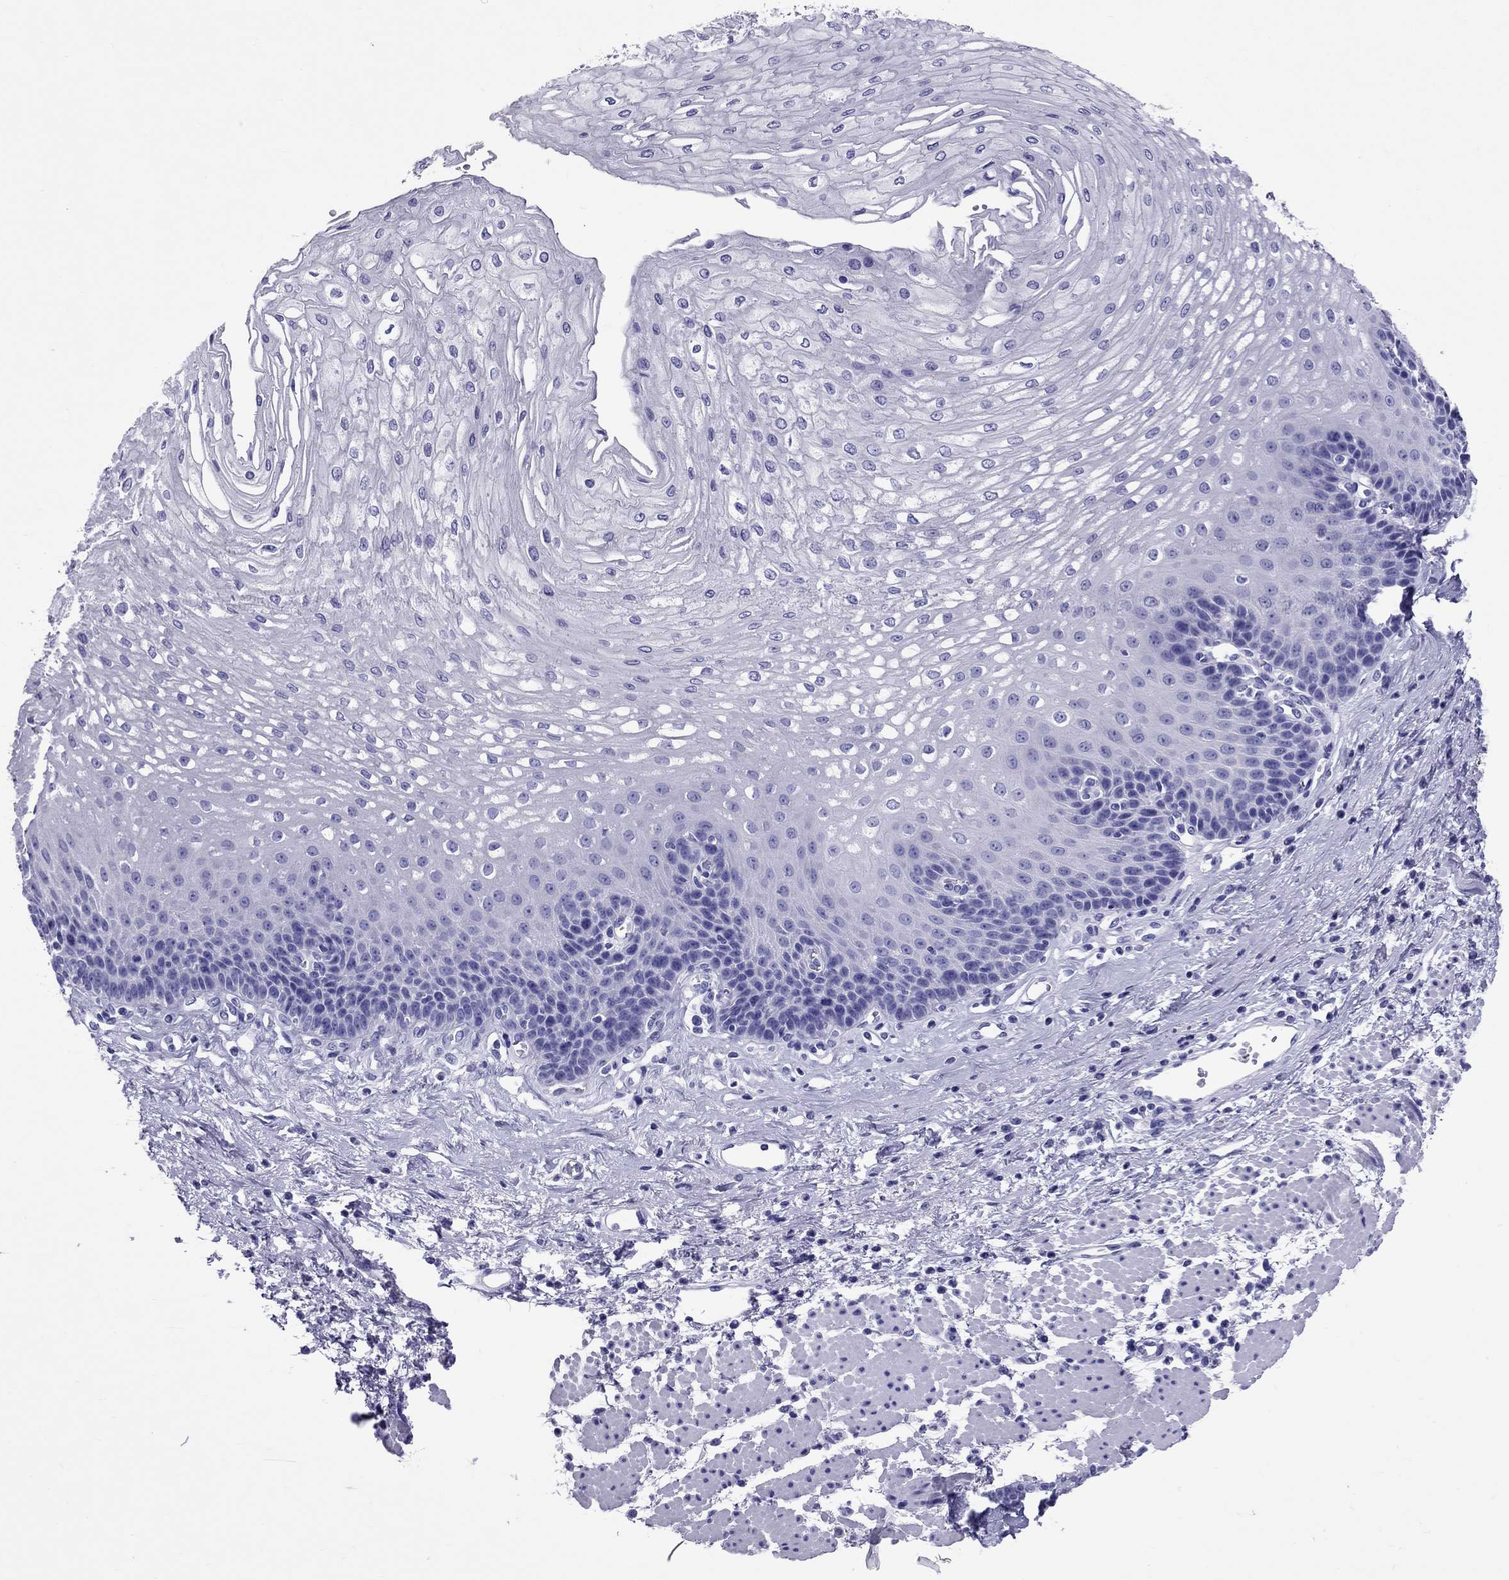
{"staining": {"intensity": "negative", "quantity": "none", "location": "none"}, "tissue": "esophagus", "cell_type": "Squamous epithelial cells", "image_type": "normal", "snomed": [{"axis": "morphology", "description": "Normal tissue, NOS"}, {"axis": "topography", "description": "Esophagus"}], "caption": "Immunohistochemistry (IHC) photomicrograph of benign human esophagus stained for a protein (brown), which exhibits no expression in squamous epithelial cells.", "gene": "AVPR1B", "patient": {"sex": "female", "age": 62}}